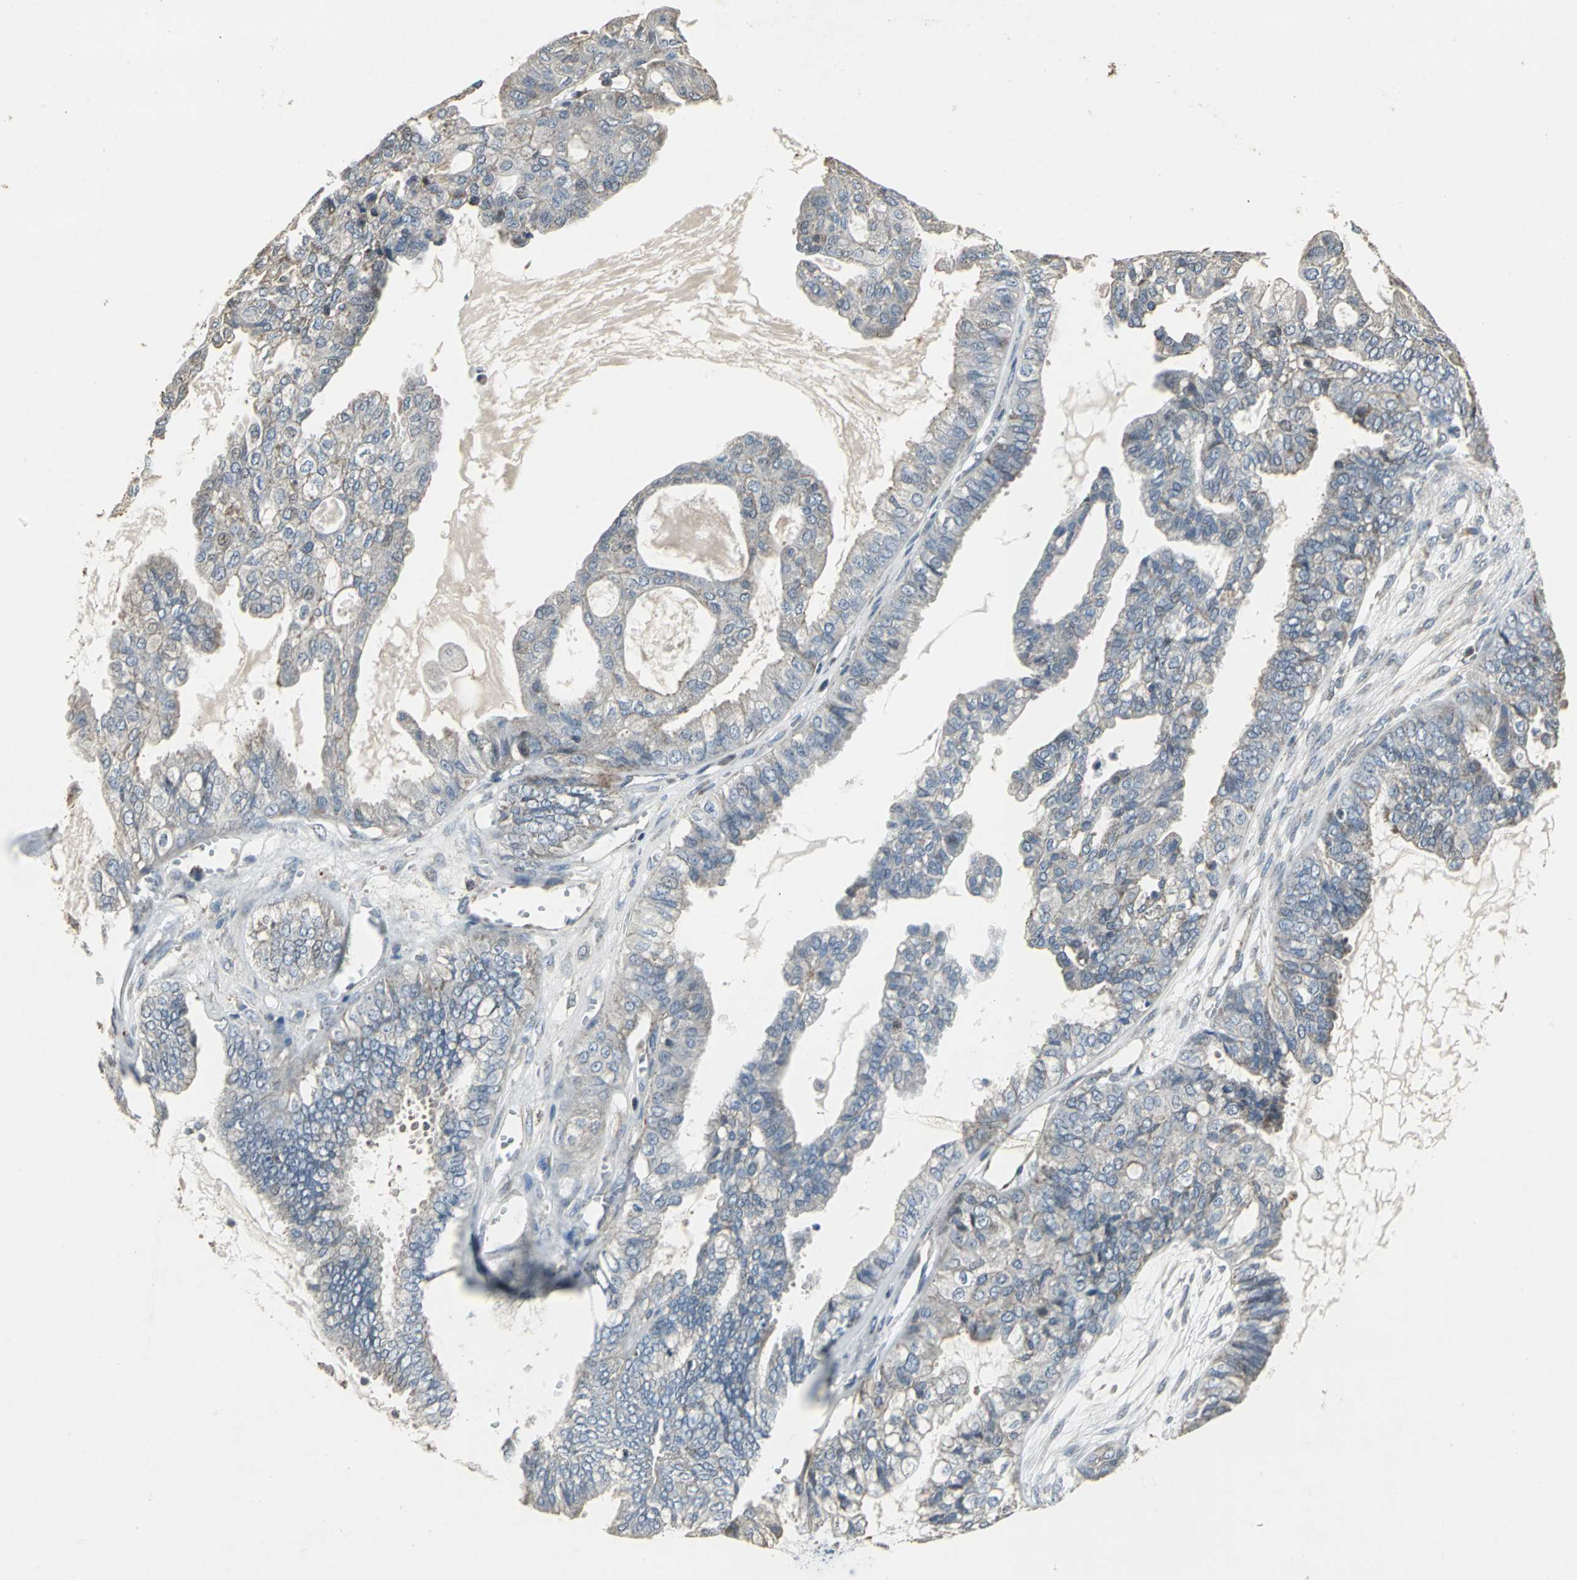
{"staining": {"intensity": "weak", "quantity": "25%-75%", "location": "cytoplasmic/membranous"}, "tissue": "ovarian cancer", "cell_type": "Tumor cells", "image_type": "cancer", "snomed": [{"axis": "morphology", "description": "Carcinoma, NOS"}, {"axis": "morphology", "description": "Carcinoma, endometroid"}, {"axis": "topography", "description": "Ovary"}], "caption": "The image exhibits a brown stain indicating the presence of a protein in the cytoplasmic/membranous of tumor cells in ovarian endometroid carcinoma. Nuclei are stained in blue.", "gene": "DNAJB4", "patient": {"sex": "female", "age": 50}}